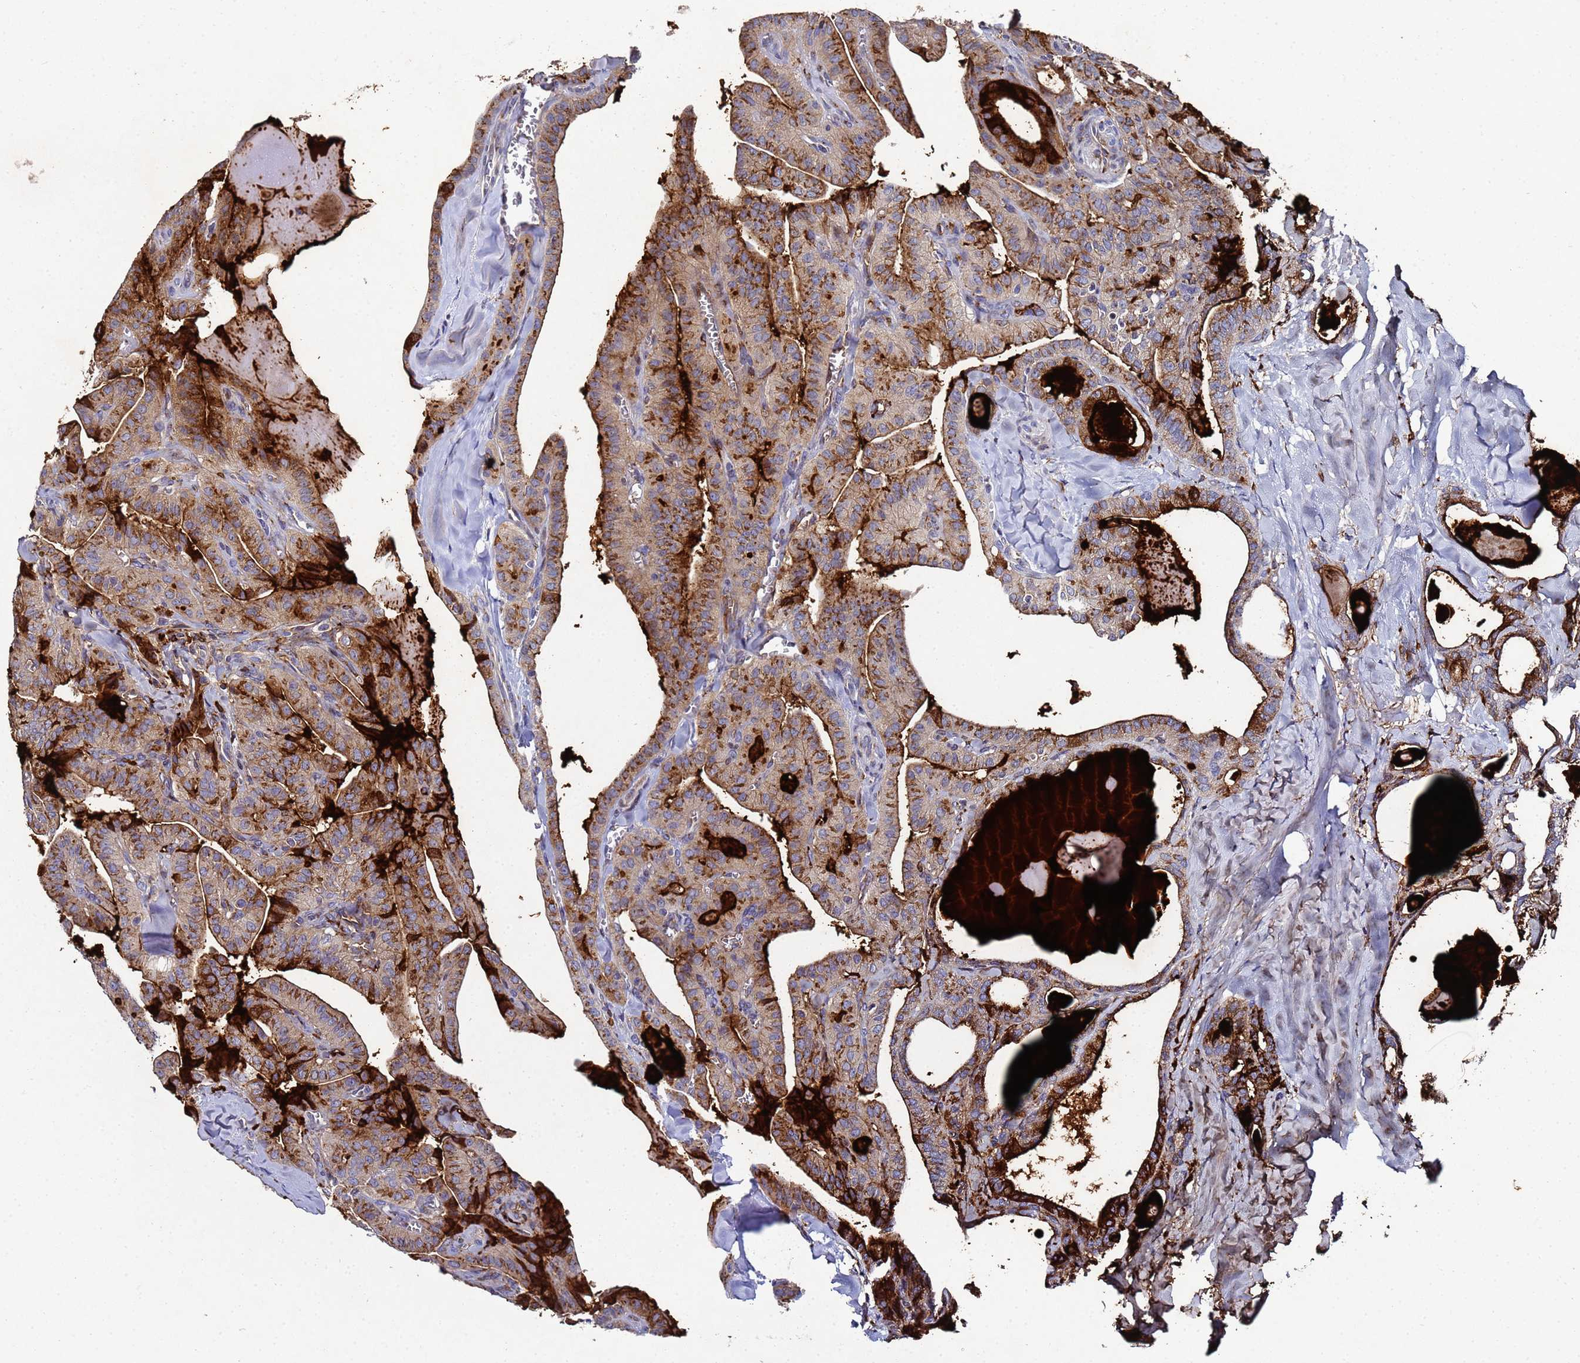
{"staining": {"intensity": "moderate", "quantity": ">75%", "location": "cytoplasmic/membranous"}, "tissue": "thyroid cancer", "cell_type": "Tumor cells", "image_type": "cancer", "snomed": [{"axis": "morphology", "description": "Papillary adenocarcinoma, NOS"}, {"axis": "topography", "description": "Thyroid gland"}], "caption": "Moderate cytoplasmic/membranous positivity for a protein is seen in approximately >75% of tumor cells of papillary adenocarcinoma (thyroid) using immunohistochemistry.", "gene": "NSUN6", "patient": {"sex": "male", "age": 52}}